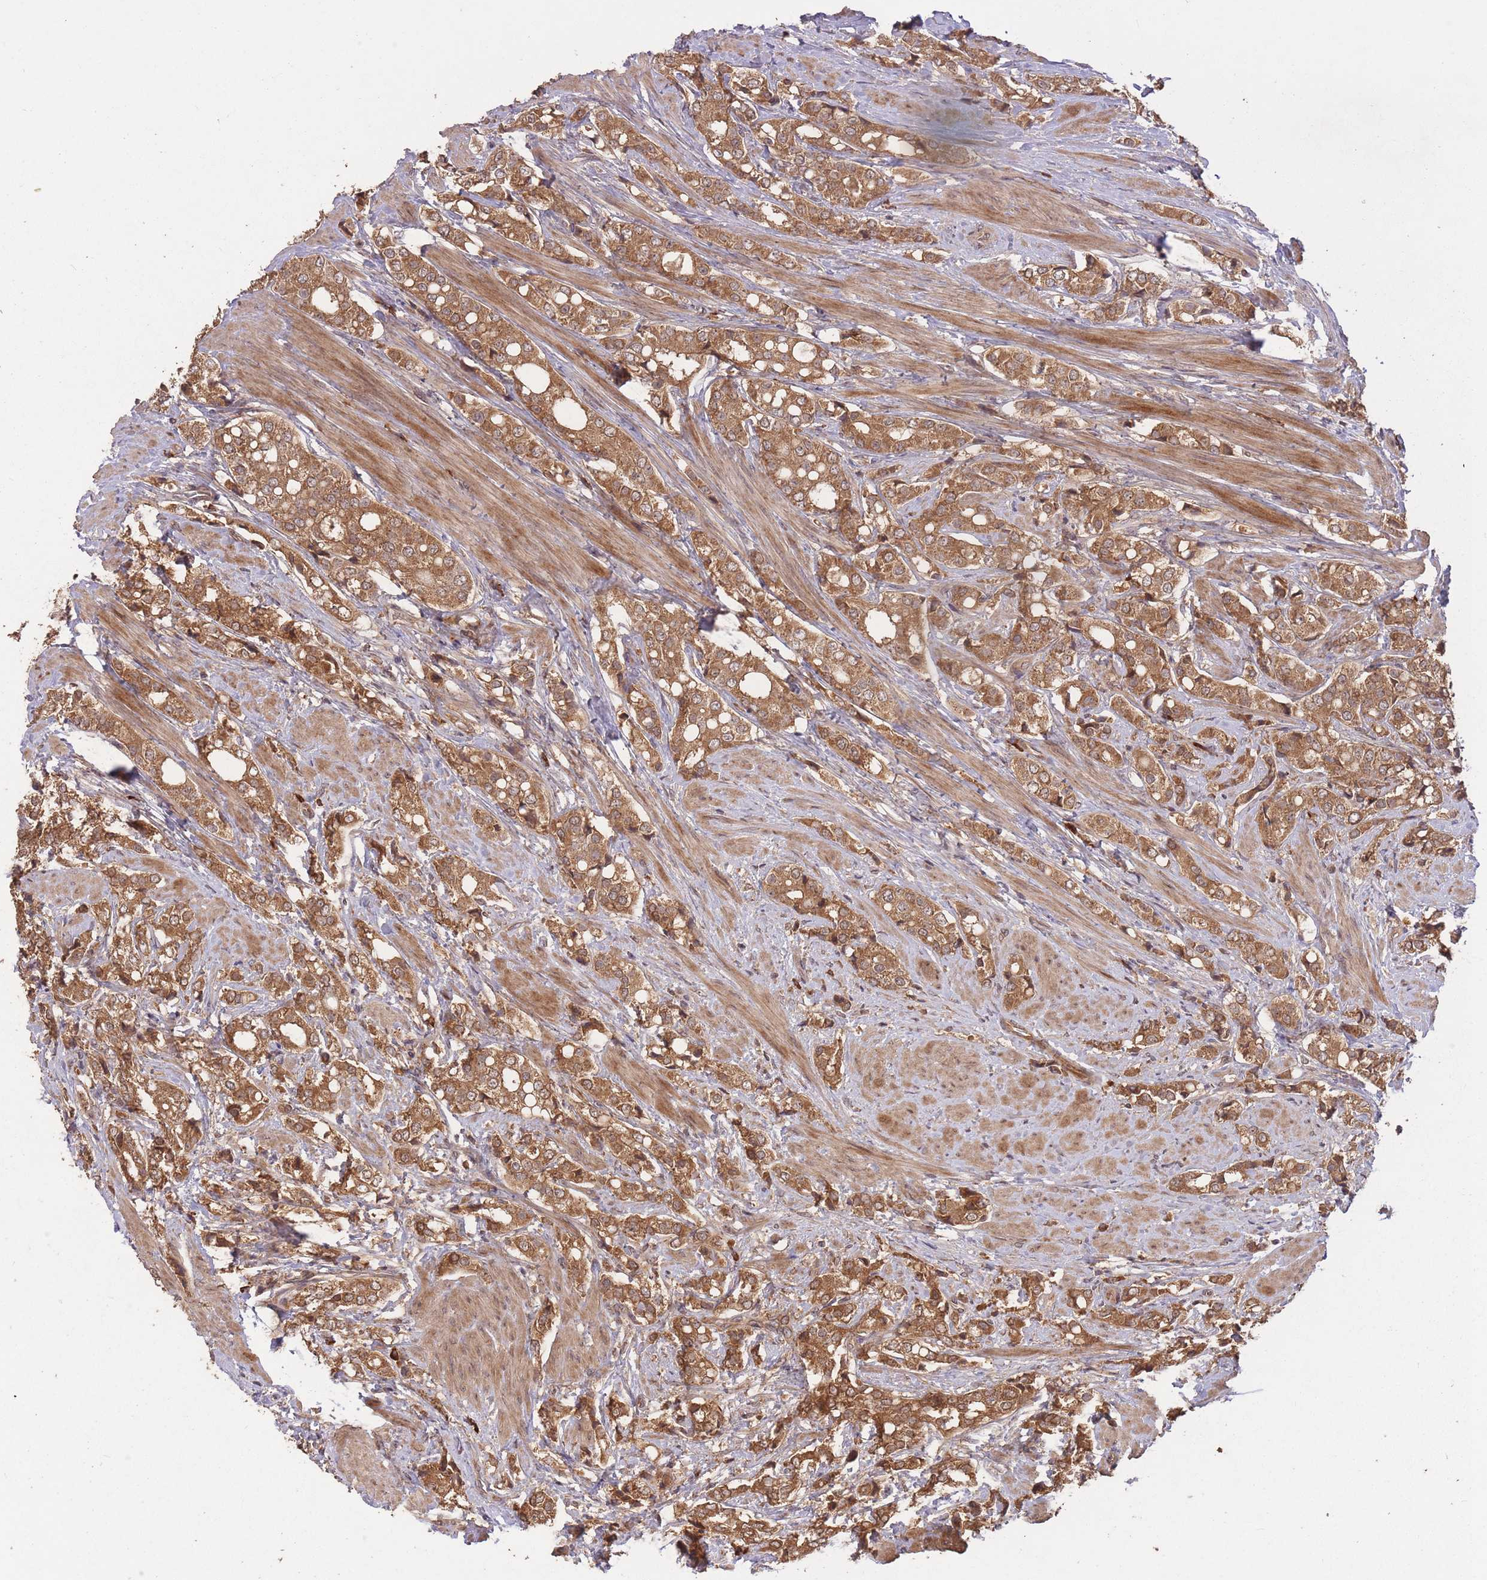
{"staining": {"intensity": "strong", "quantity": ">75%", "location": "cytoplasmic/membranous"}, "tissue": "prostate cancer", "cell_type": "Tumor cells", "image_type": "cancer", "snomed": [{"axis": "morphology", "description": "Adenocarcinoma, High grade"}, {"axis": "topography", "description": "Prostate"}], "caption": "Adenocarcinoma (high-grade) (prostate) stained with DAB (3,3'-diaminobenzidine) IHC demonstrates high levels of strong cytoplasmic/membranous expression in about >75% of tumor cells.", "gene": "ERBB3", "patient": {"sex": "male", "age": 71}}